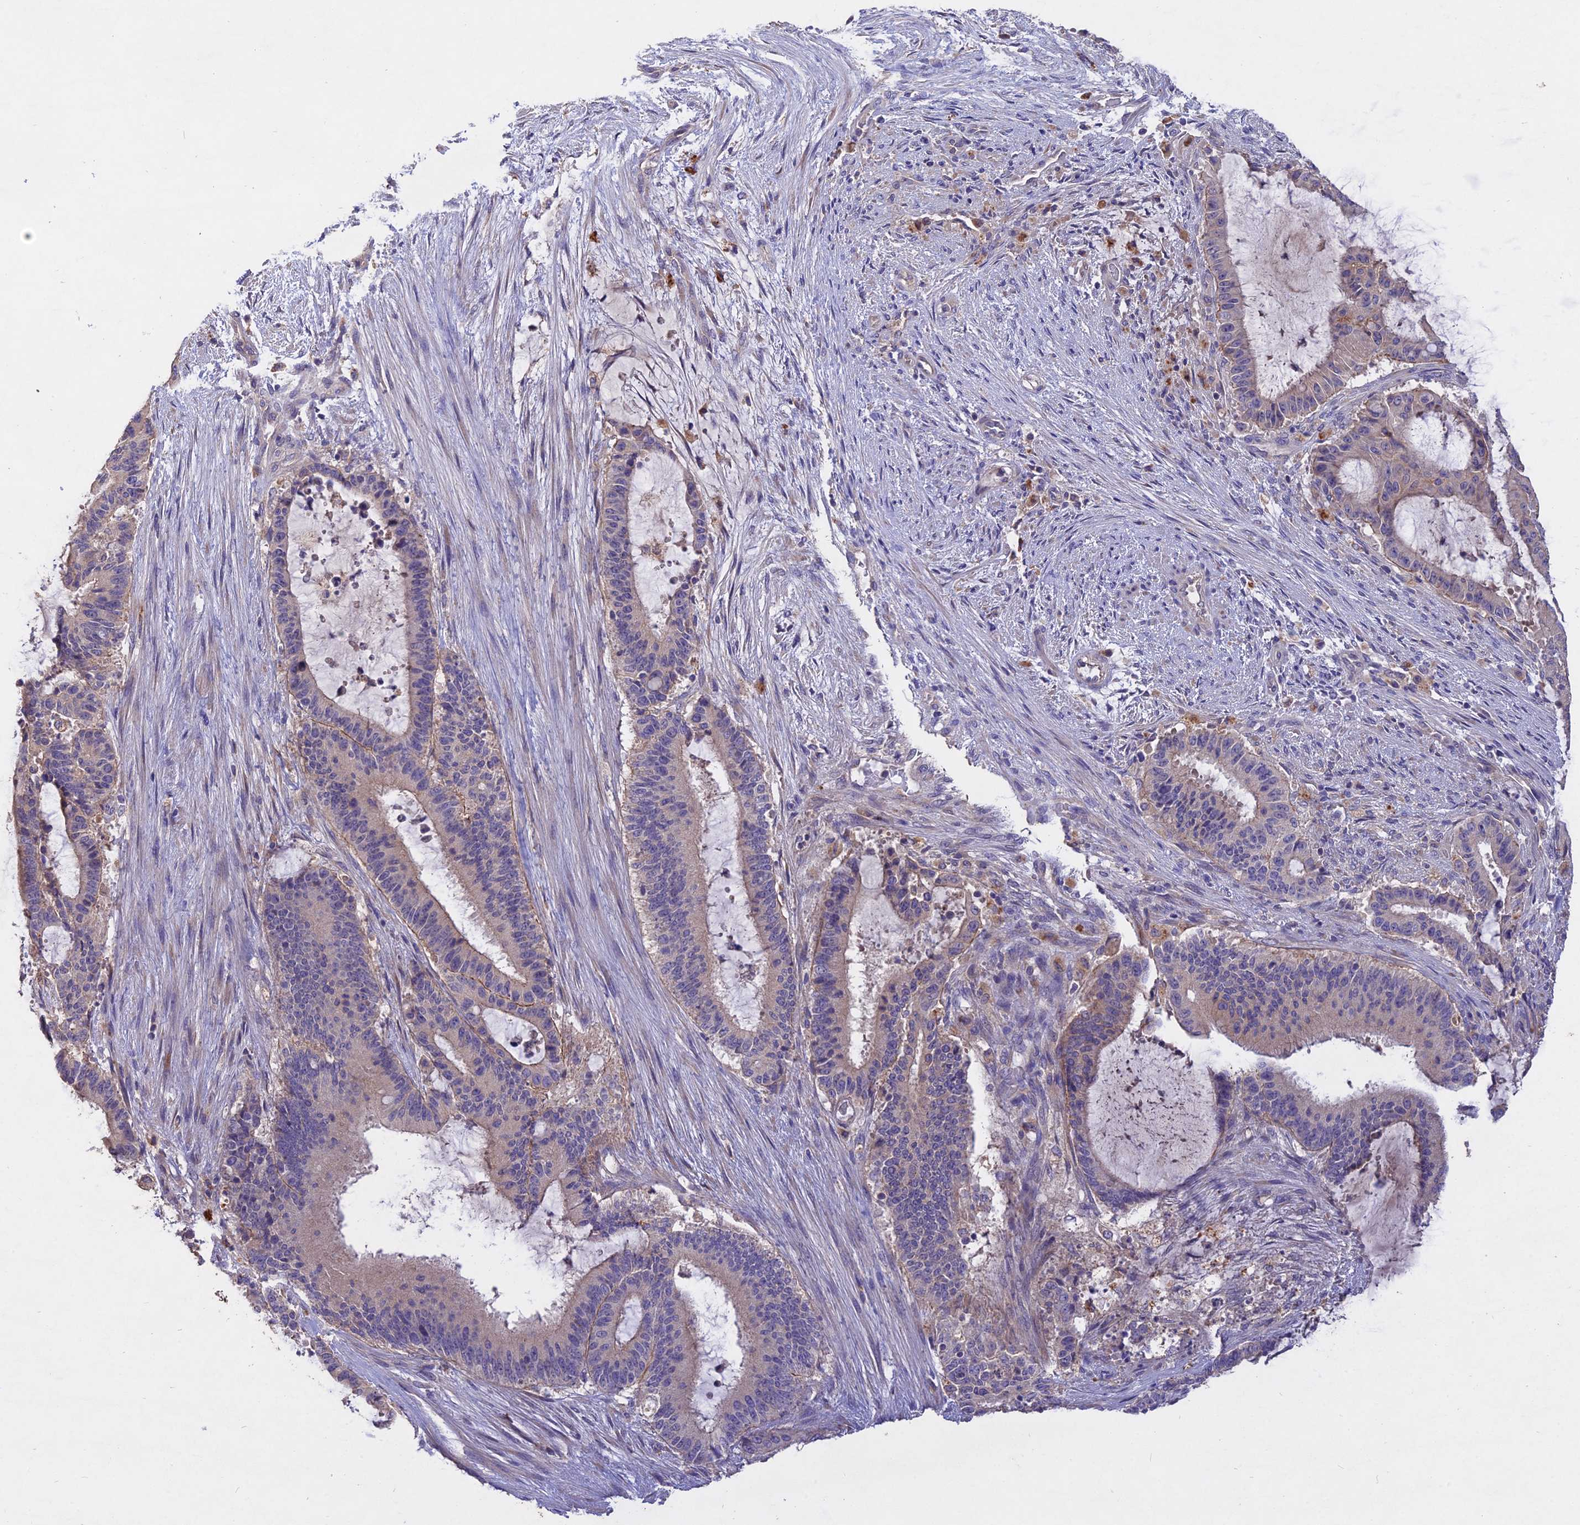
{"staining": {"intensity": "weak", "quantity": "<25%", "location": "cytoplasmic/membranous"}, "tissue": "liver cancer", "cell_type": "Tumor cells", "image_type": "cancer", "snomed": [{"axis": "morphology", "description": "Normal tissue, NOS"}, {"axis": "morphology", "description": "Cholangiocarcinoma"}, {"axis": "topography", "description": "Liver"}, {"axis": "topography", "description": "Peripheral nerve tissue"}], "caption": "Immunohistochemical staining of liver cholangiocarcinoma displays no significant positivity in tumor cells.", "gene": "SLC26A4", "patient": {"sex": "female", "age": 73}}